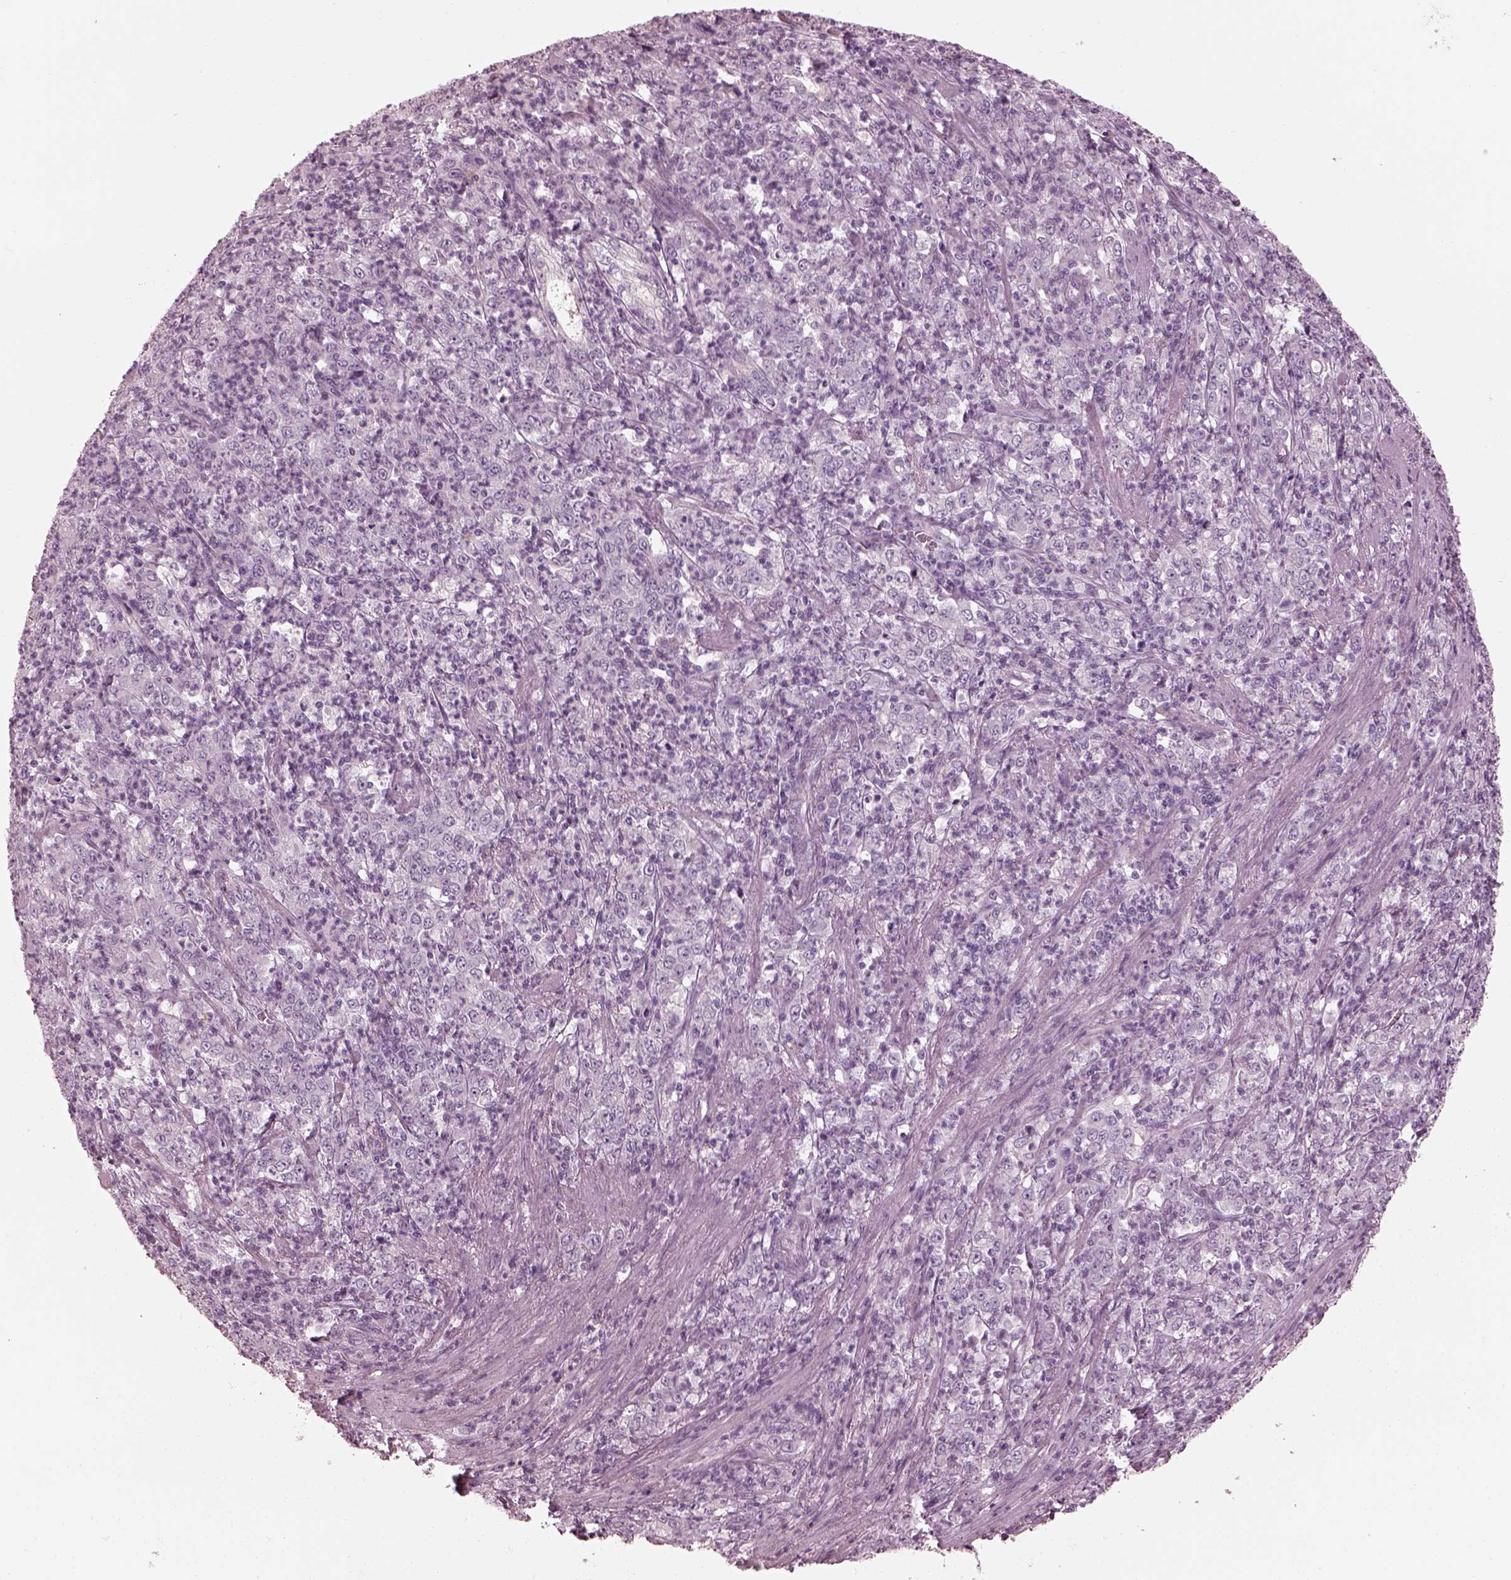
{"staining": {"intensity": "negative", "quantity": "none", "location": "none"}, "tissue": "stomach cancer", "cell_type": "Tumor cells", "image_type": "cancer", "snomed": [{"axis": "morphology", "description": "Adenocarcinoma, NOS"}, {"axis": "topography", "description": "Stomach, lower"}], "caption": "Tumor cells show no significant protein positivity in adenocarcinoma (stomach).", "gene": "SAXO2", "patient": {"sex": "female", "age": 71}}